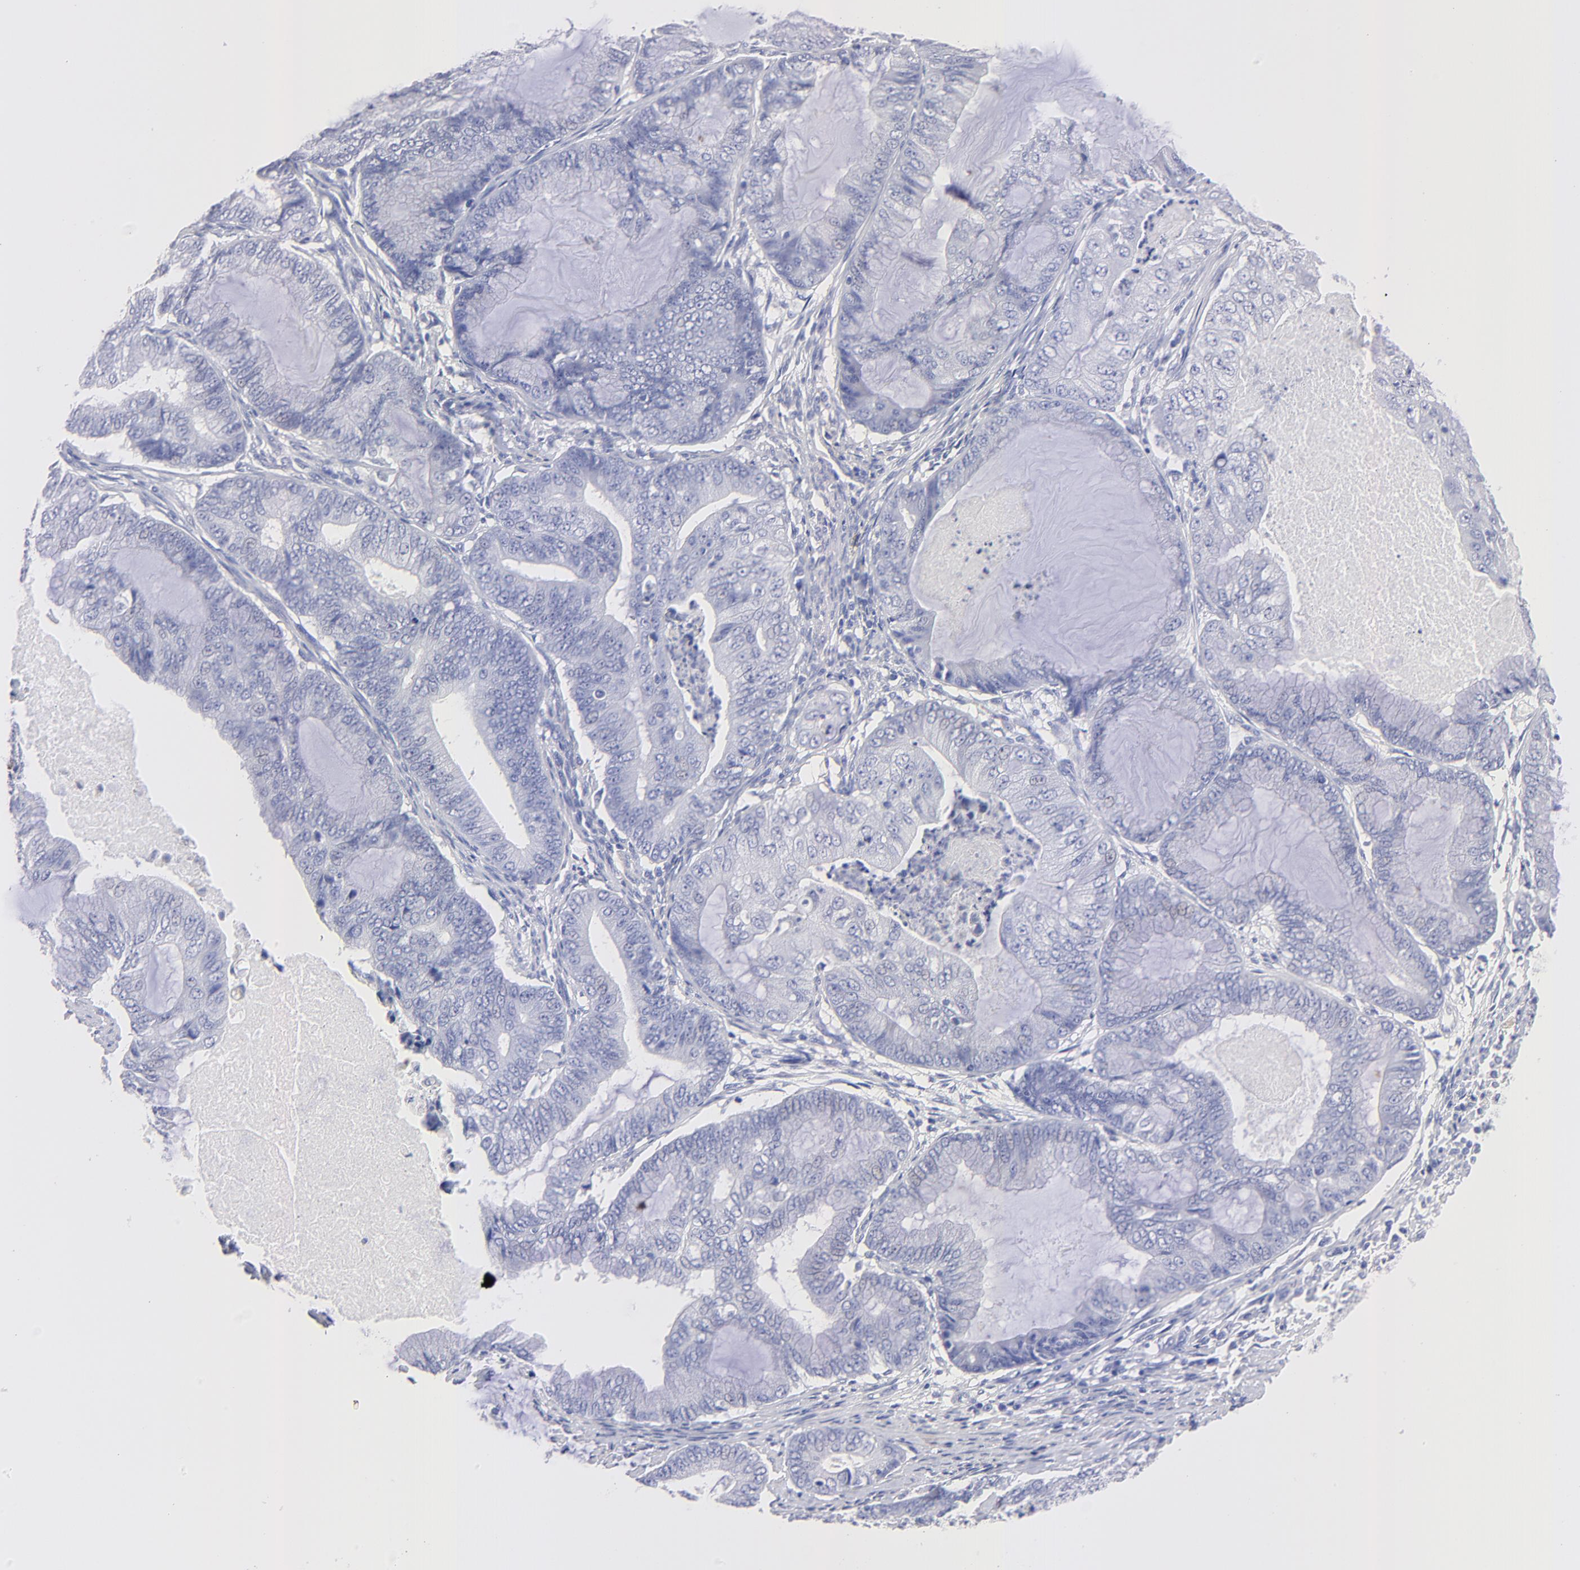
{"staining": {"intensity": "negative", "quantity": "none", "location": "none"}, "tissue": "endometrial cancer", "cell_type": "Tumor cells", "image_type": "cancer", "snomed": [{"axis": "morphology", "description": "Adenocarcinoma, NOS"}, {"axis": "topography", "description": "Endometrium"}], "caption": "The photomicrograph demonstrates no significant positivity in tumor cells of endometrial cancer (adenocarcinoma).", "gene": "HORMAD2", "patient": {"sex": "female", "age": 63}}